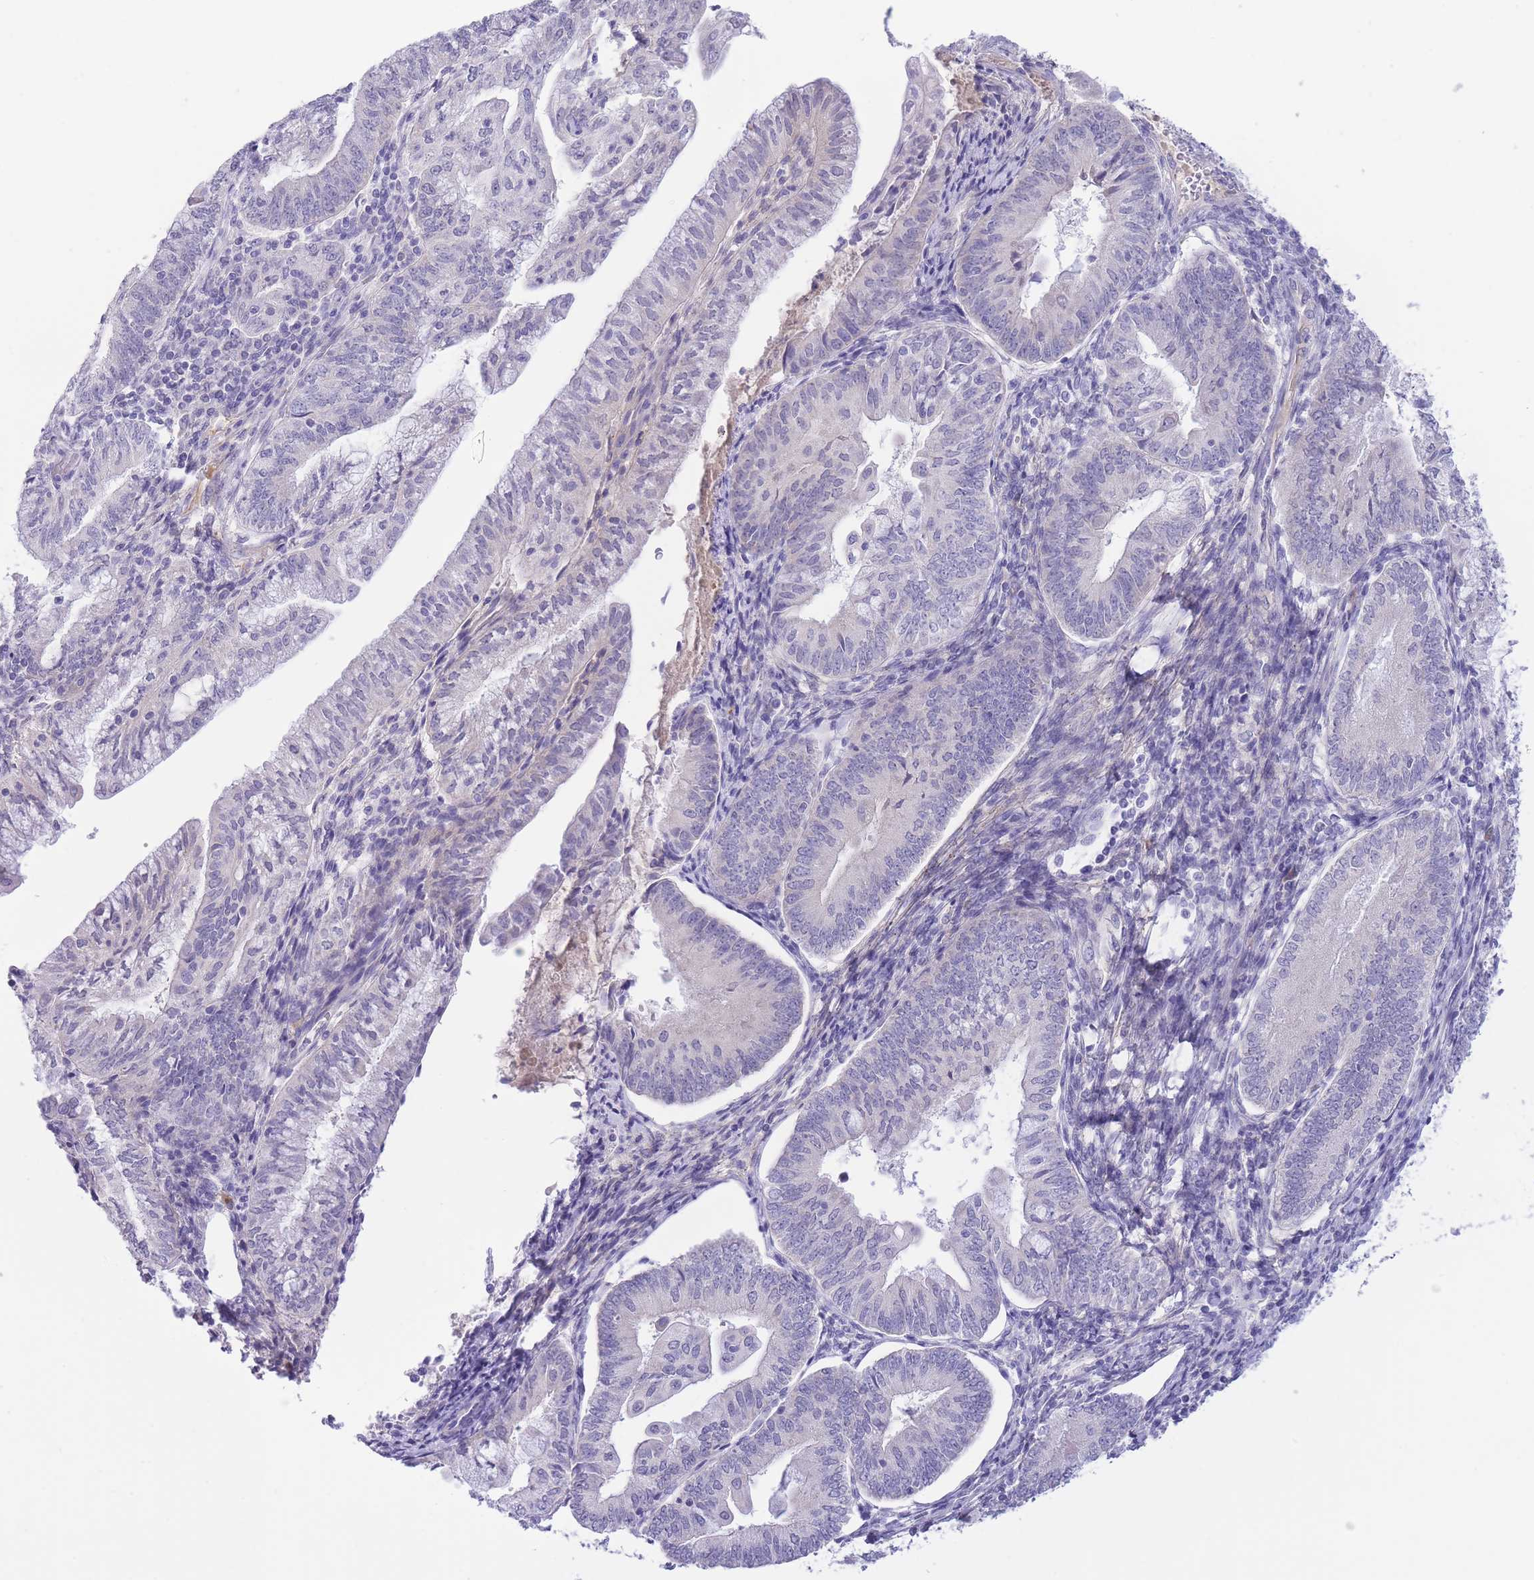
{"staining": {"intensity": "negative", "quantity": "none", "location": "none"}, "tissue": "endometrial cancer", "cell_type": "Tumor cells", "image_type": "cancer", "snomed": [{"axis": "morphology", "description": "Adenocarcinoma, NOS"}, {"axis": "topography", "description": "Endometrium"}], "caption": "Endometrial adenocarcinoma was stained to show a protein in brown. There is no significant positivity in tumor cells. (Immunohistochemistry, brightfield microscopy, high magnification).", "gene": "ASAP3", "patient": {"sex": "female", "age": 55}}